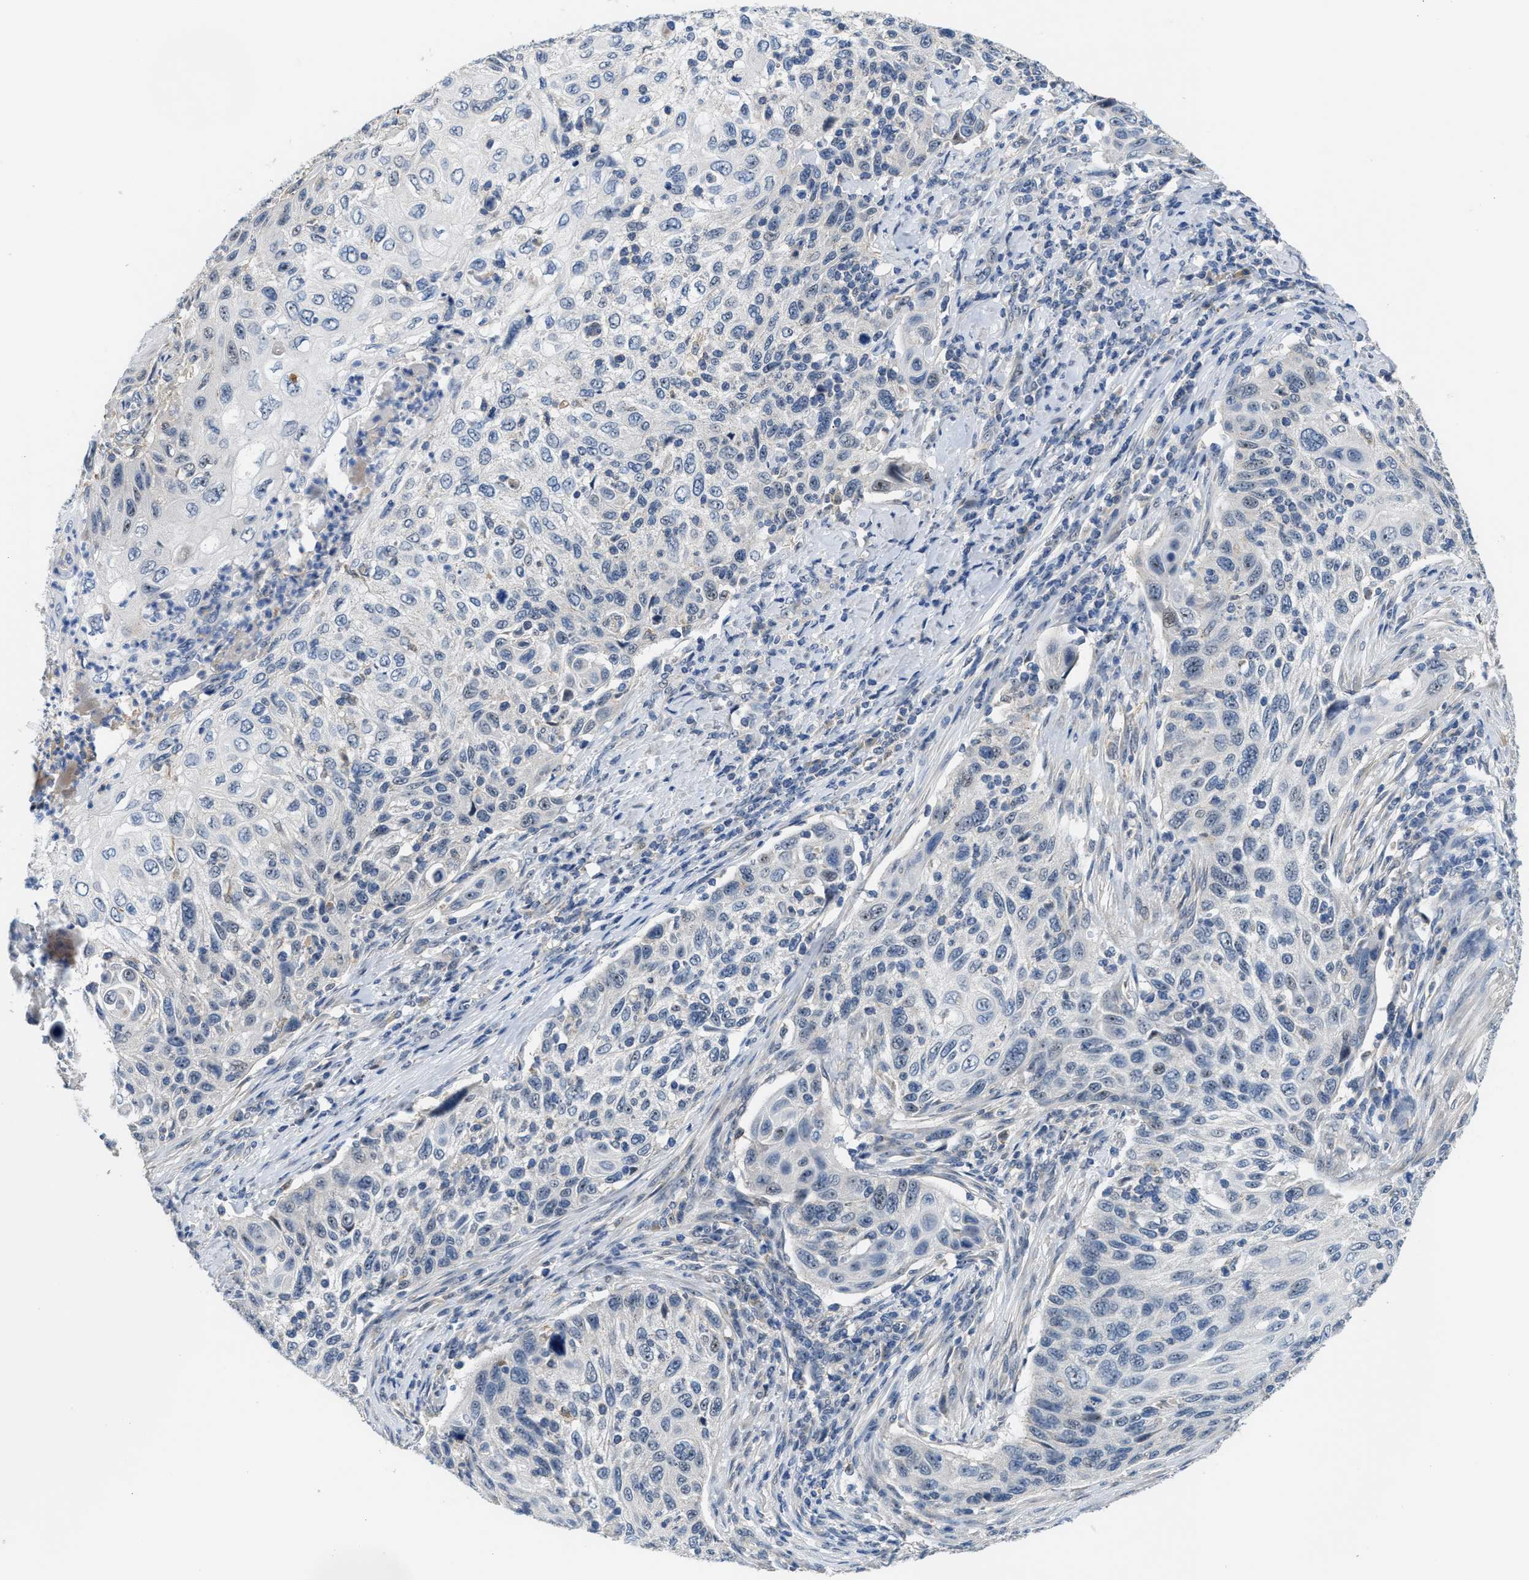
{"staining": {"intensity": "negative", "quantity": "none", "location": "none"}, "tissue": "cervical cancer", "cell_type": "Tumor cells", "image_type": "cancer", "snomed": [{"axis": "morphology", "description": "Squamous cell carcinoma, NOS"}, {"axis": "topography", "description": "Cervix"}], "caption": "This is an immunohistochemistry image of cervical squamous cell carcinoma. There is no positivity in tumor cells.", "gene": "ZNF783", "patient": {"sex": "female", "age": 70}}